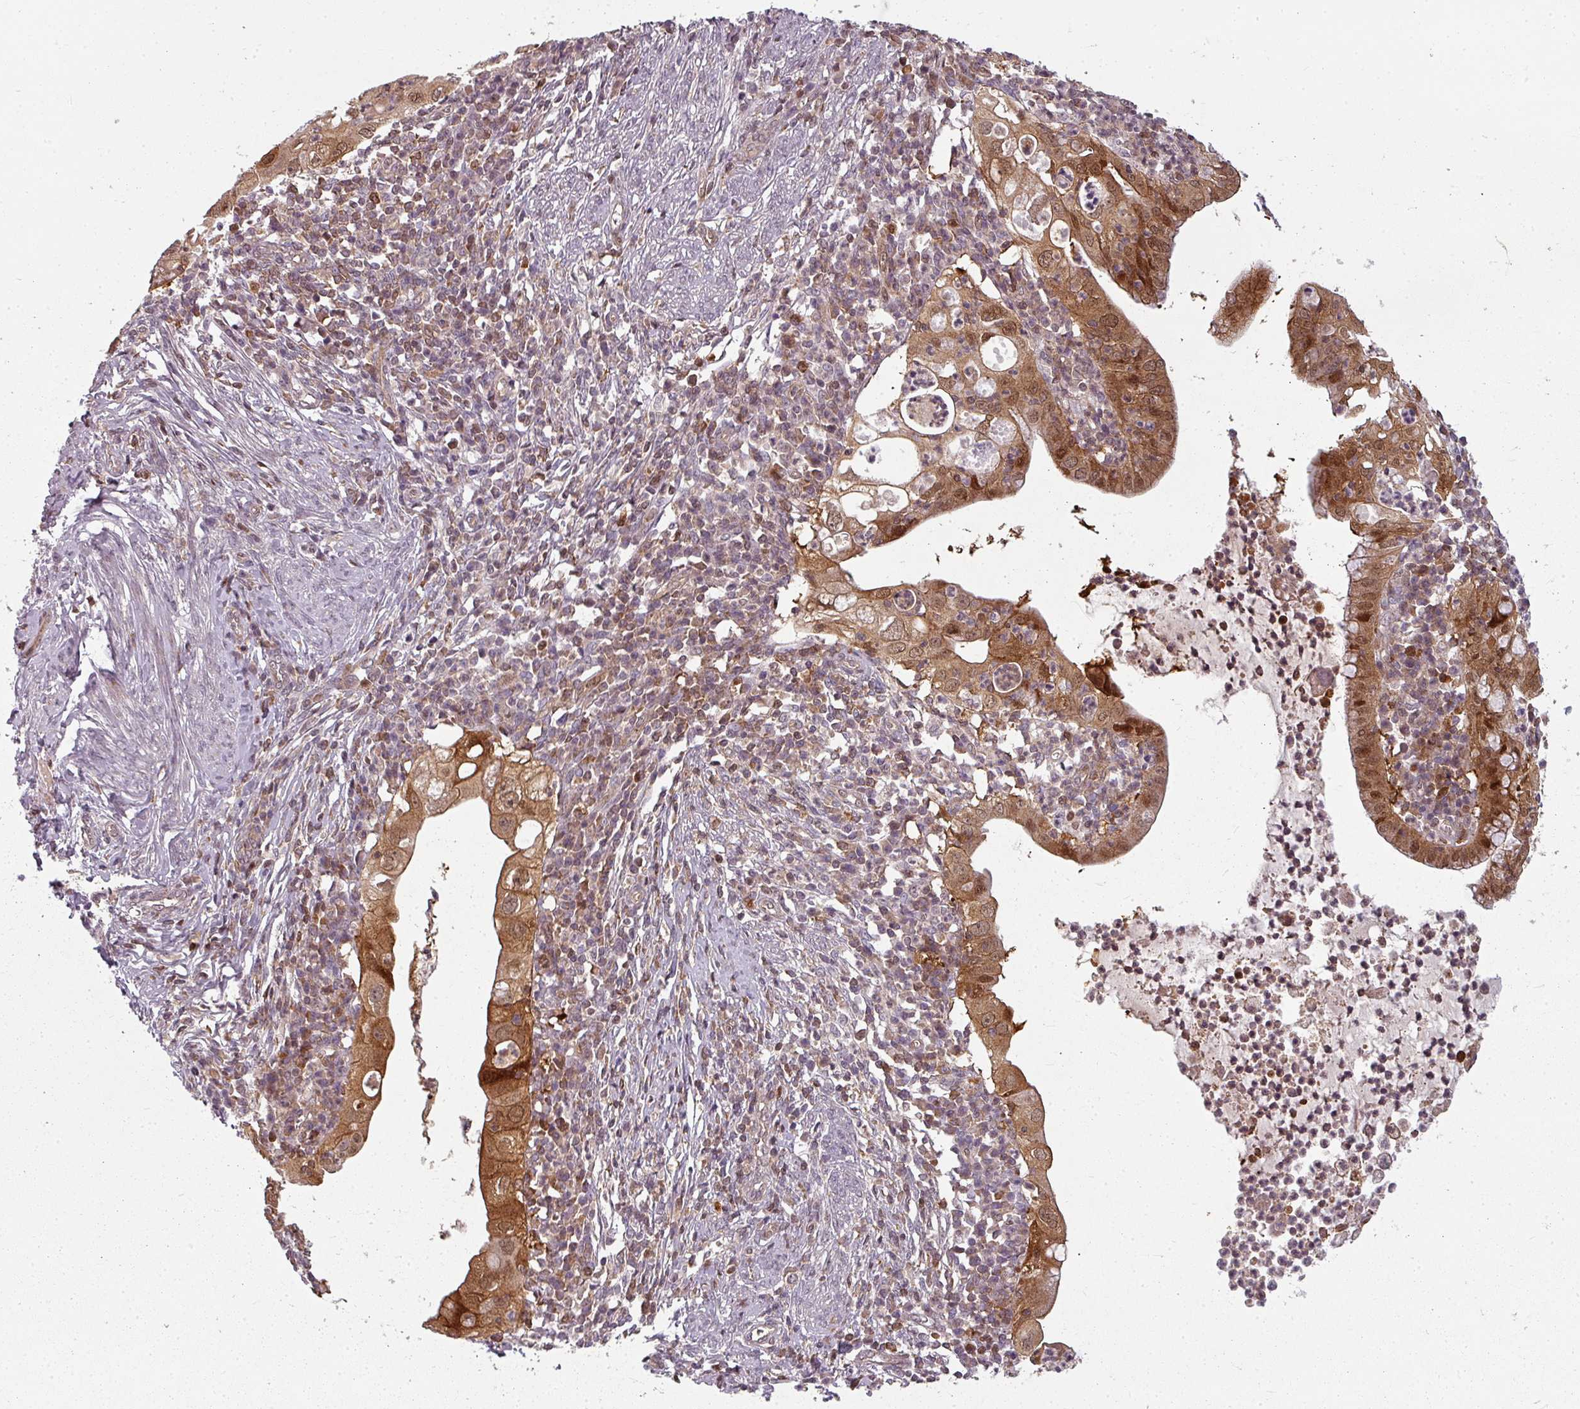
{"staining": {"intensity": "moderate", "quantity": ">75%", "location": "cytoplasmic/membranous,nuclear"}, "tissue": "cervical cancer", "cell_type": "Tumor cells", "image_type": "cancer", "snomed": [{"axis": "morphology", "description": "Adenocarcinoma, NOS"}, {"axis": "topography", "description": "Cervix"}], "caption": "Moderate cytoplasmic/membranous and nuclear expression for a protein is seen in approximately >75% of tumor cells of cervical cancer (adenocarcinoma) using immunohistochemistry (IHC).", "gene": "CLIC1", "patient": {"sex": "female", "age": 36}}